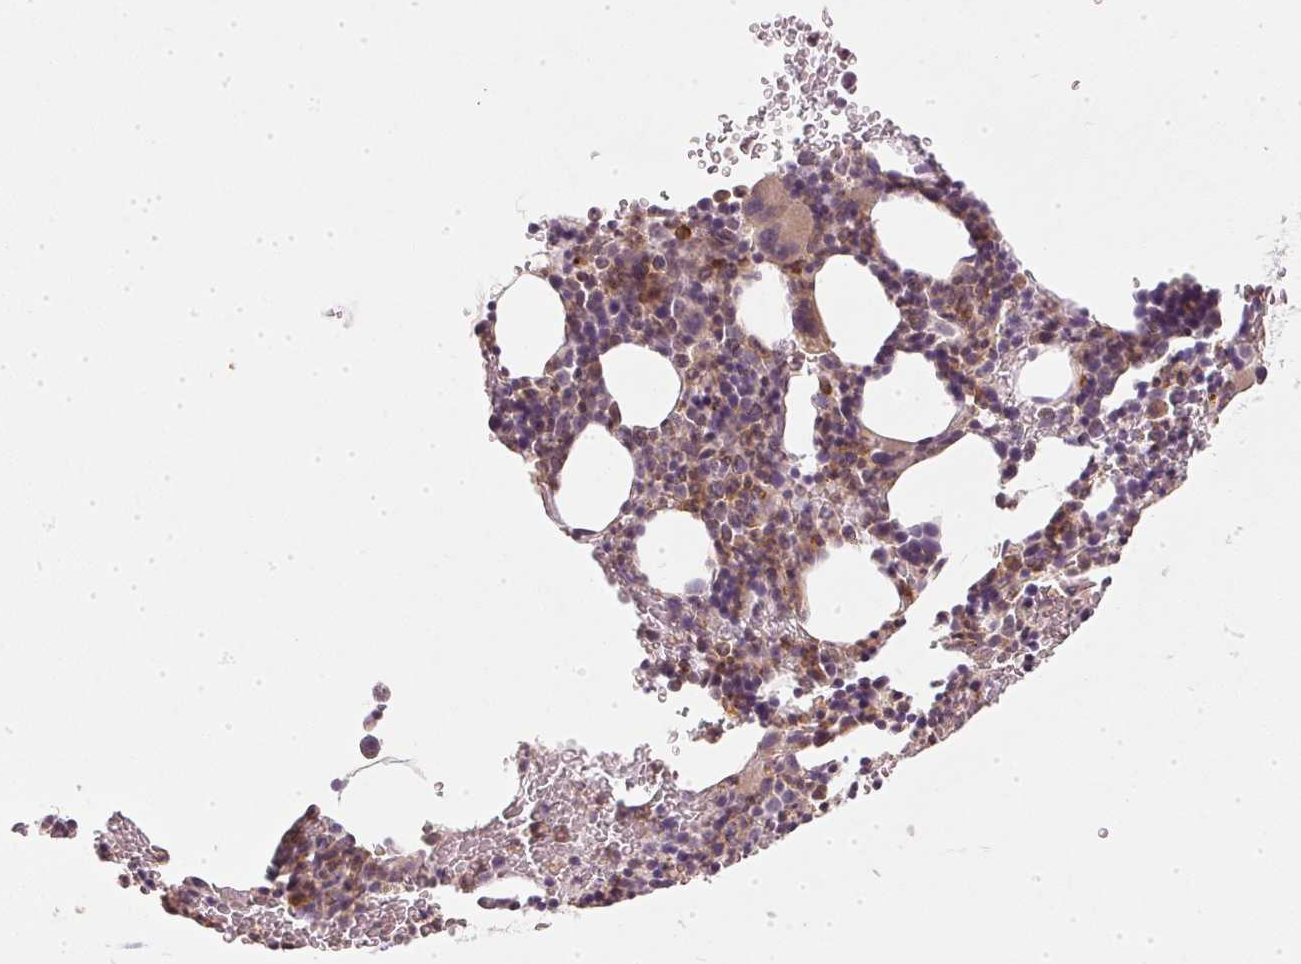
{"staining": {"intensity": "strong", "quantity": "<25%", "location": "cytoplasmic/membranous"}, "tissue": "bone marrow", "cell_type": "Hematopoietic cells", "image_type": "normal", "snomed": [{"axis": "morphology", "description": "Normal tissue, NOS"}, {"axis": "topography", "description": "Bone marrow"}], "caption": "This photomicrograph shows benign bone marrow stained with immunohistochemistry to label a protein in brown. The cytoplasmic/membranous of hematopoietic cells show strong positivity for the protein. Nuclei are counter-stained blue.", "gene": "NADK2", "patient": {"sex": "male", "age": 63}}